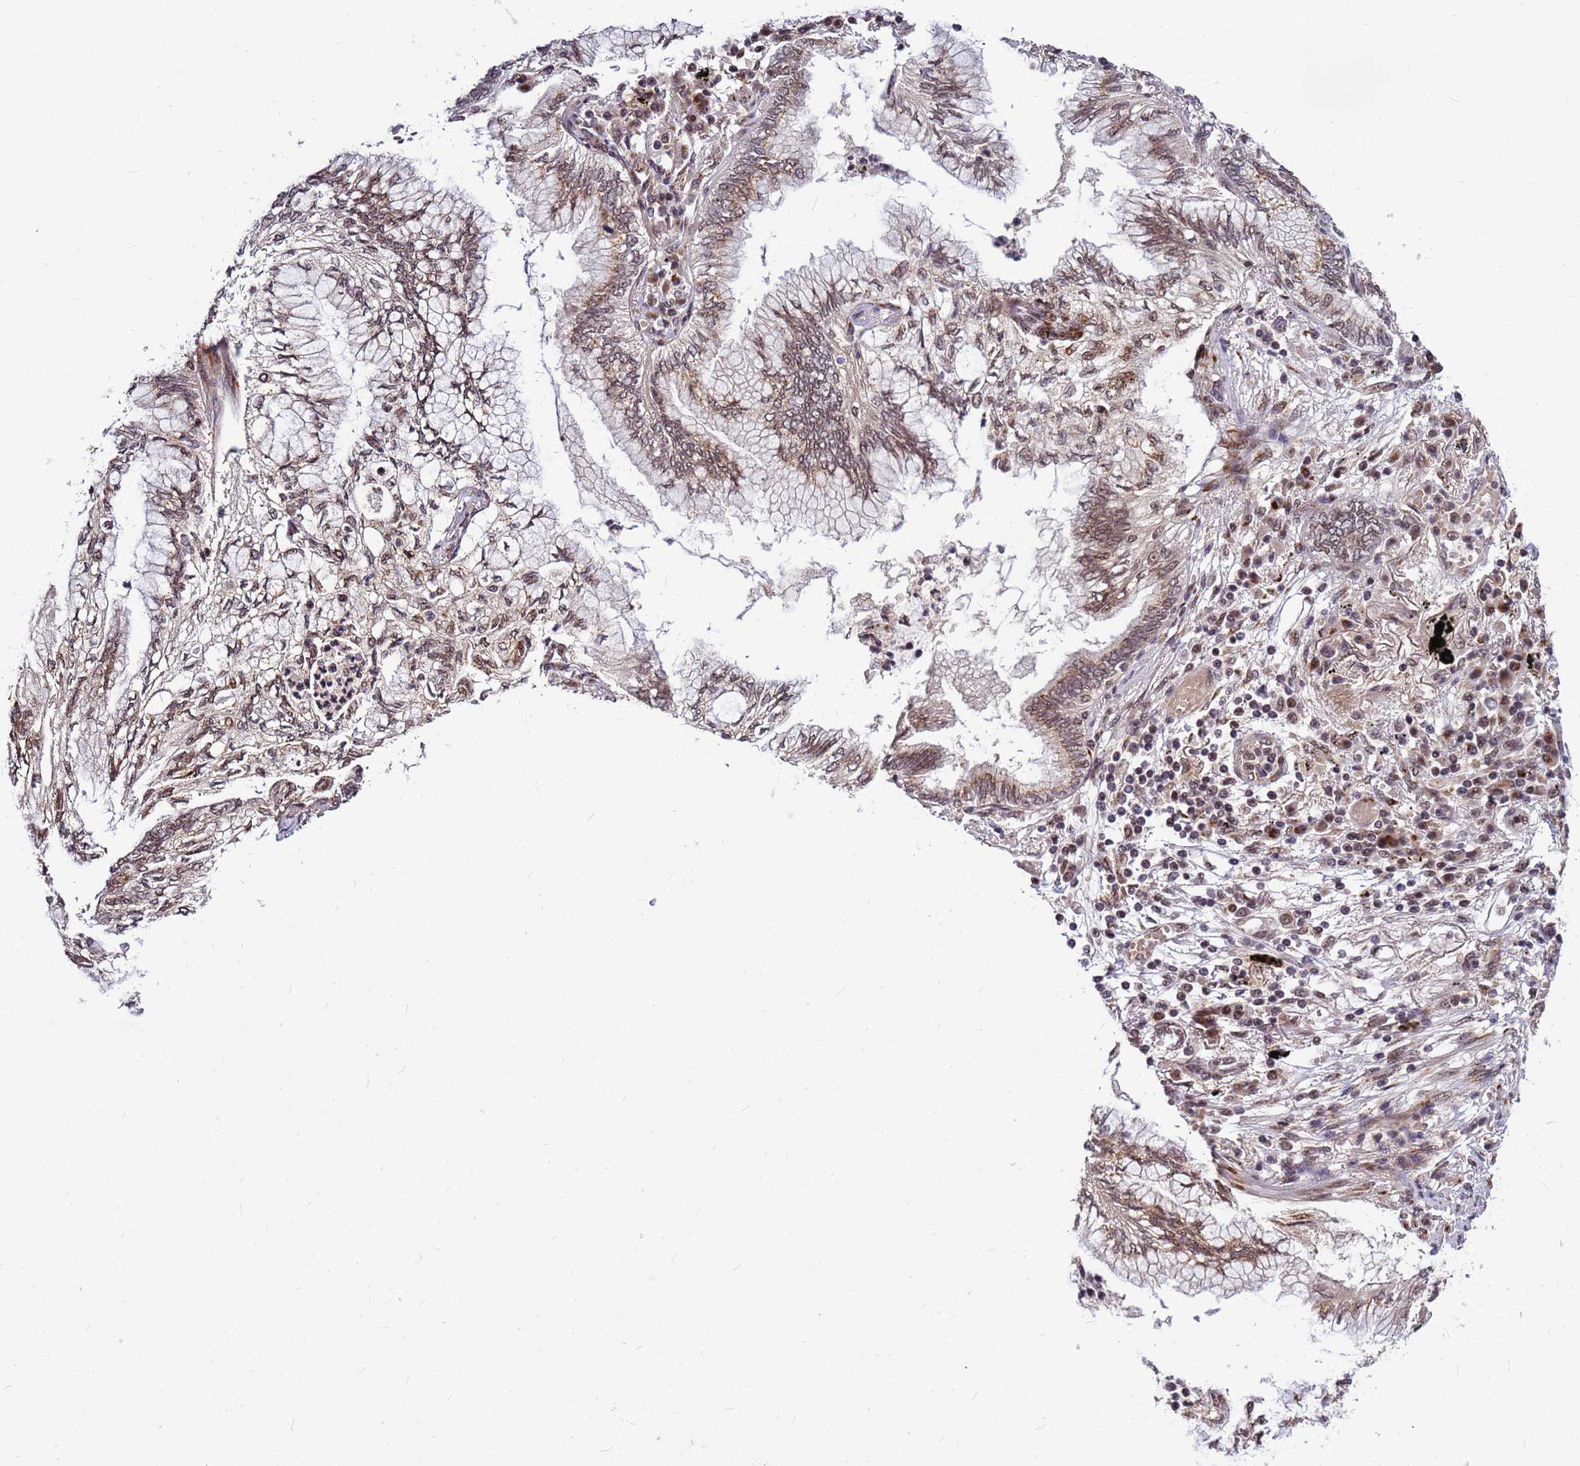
{"staining": {"intensity": "moderate", "quantity": ">75%", "location": "cytoplasmic/membranous,nuclear"}, "tissue": "lung cancer", "cell_type": "Tumor cells", "image_type": "cancer", "snomed": [{"axis": "morphology", "description": "Adenocarcinoma, NOS"}, {"axis": "topography", "description": "Lung"}], "caption": "Tumor cells display moderate cytoplasmic/membranous and nuclear expression in about >75% of cells in lung adenocarcinoma.", "gene": "NCBP2", "patient": {"sex": "female", "age": 70}}